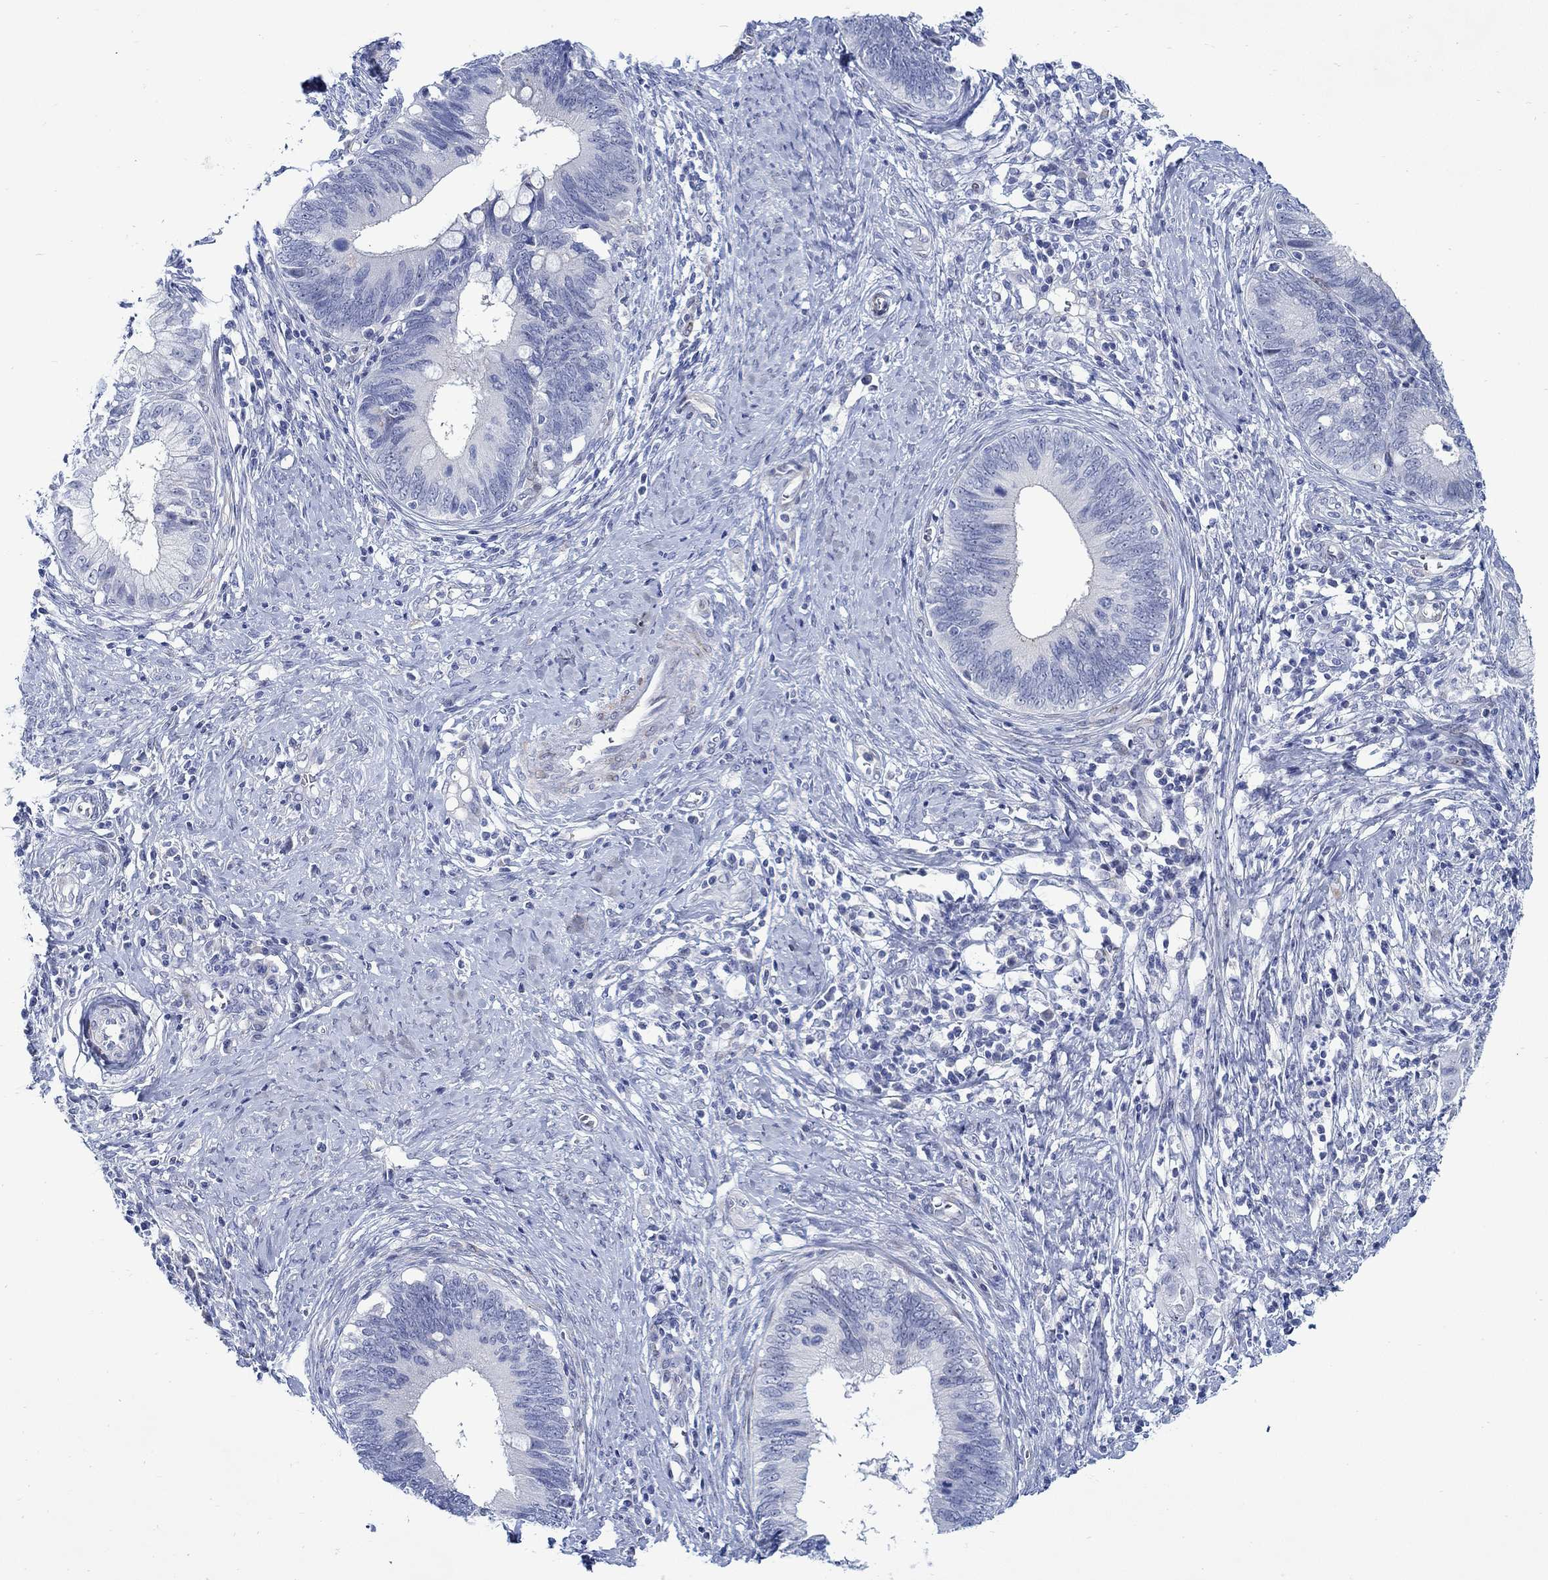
{"staining": {"intensity": "negative", "quantity": "none", "location": "none"}, "tissue": "cervical cancer", "cell_type": "Tumor cells", "image_type": "cancer", "snomed": [{"axis": "morphology", "description": "Adenocarcinoma, NOS"}, {"axis": "topography", "description": "Cervix"}], "caption": "DAB (3,3'-diaminobenzidine) immunohistochemical staining of cervical cancer displays no significant staining in tumor cells.", "gene": "KSR2", "patient": {"sex": "female", "age": 42}}